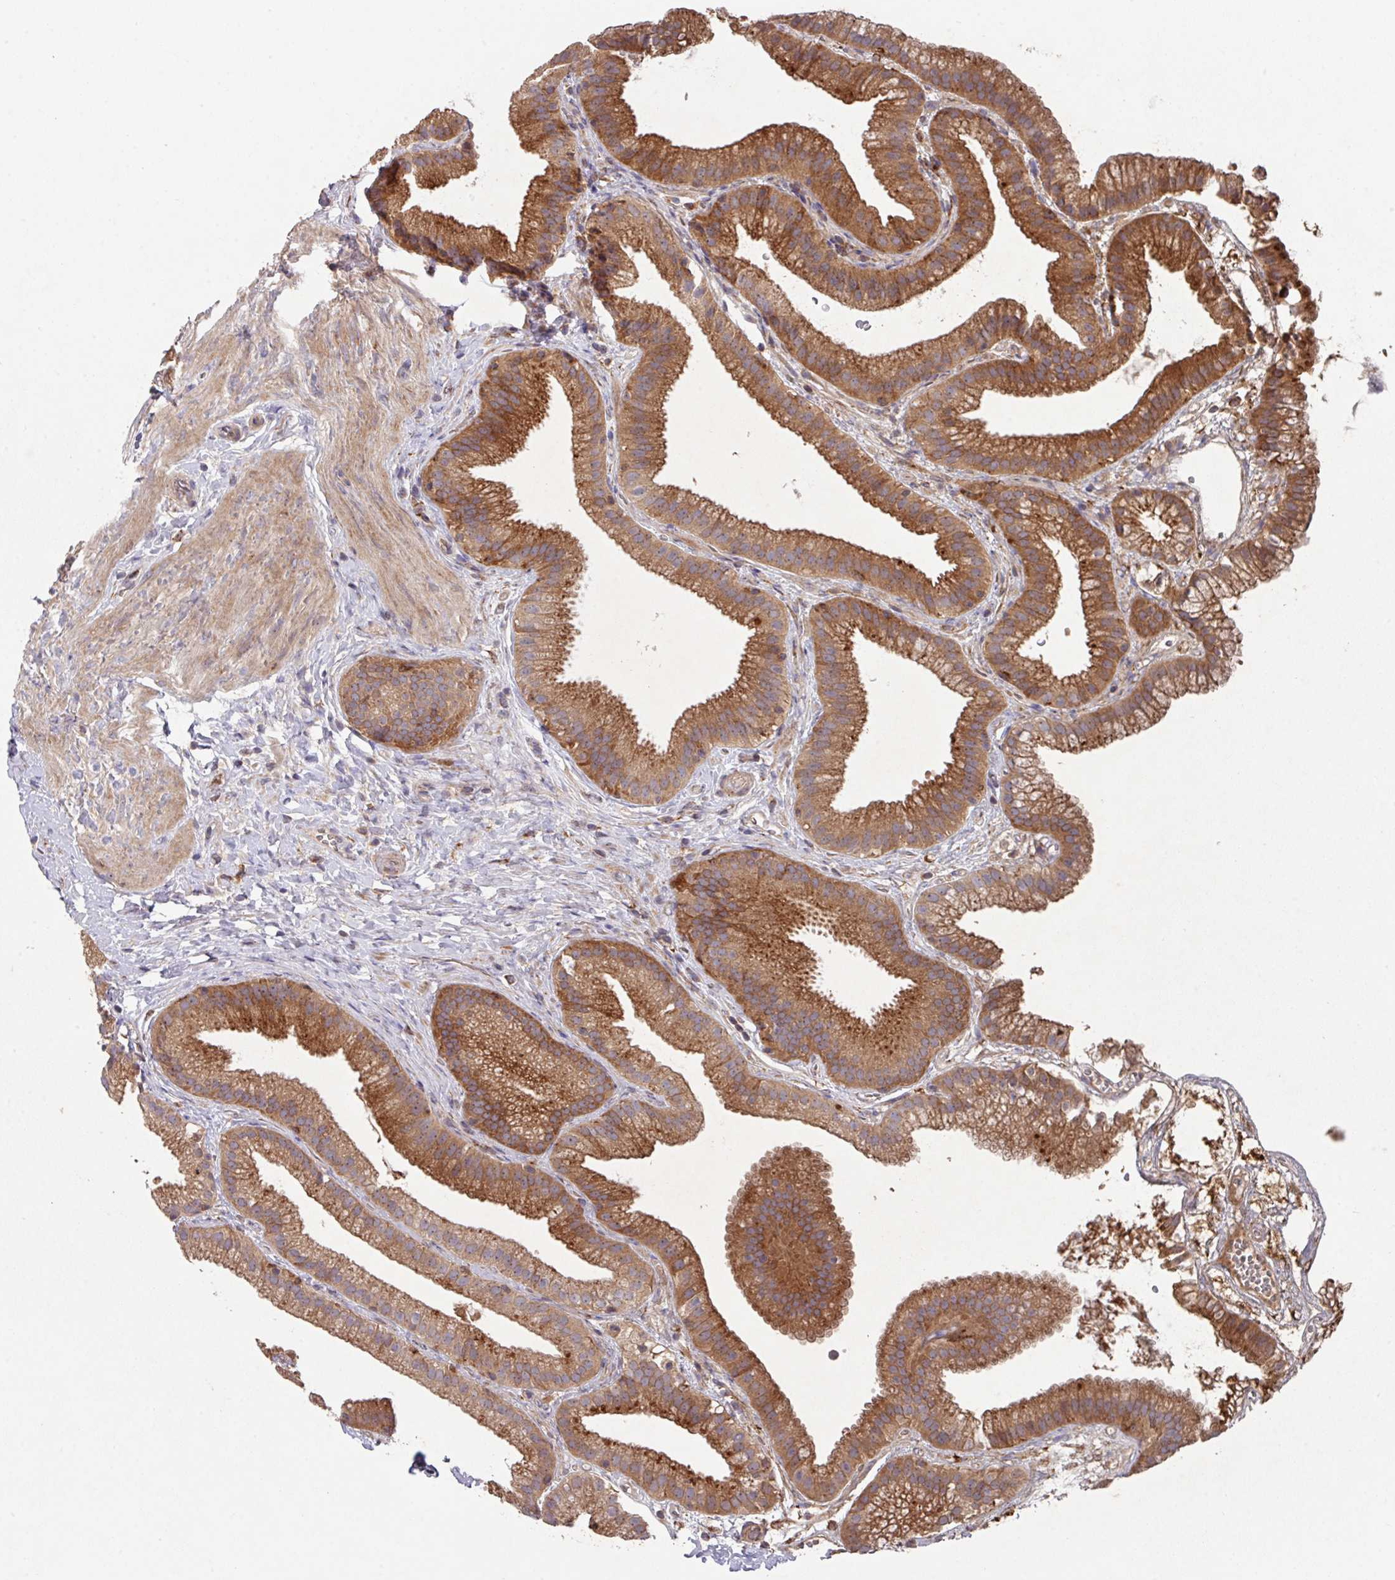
{"staining": {"intensity": "moderate", "quantity": ">75%", "location": "cytoplasmic/membranous"}, "tissue": "gallbladder", "cell_type": "Glandular cells", "image_type": "normal", "snomed": [{"axis": "morphology", "description": "Normal tissue, NOS"}, {"axis": "topography", "description": "Gallbladder"}], "caption": "This micrograph exhibits normal gallbladder stained with immunohistochemistry to label a protein in brown. The cytoplasmic/membranous of glandular cells show moderate positivity for the protein. Nuclei are counter-stained blue.", "gene": "TRIM14", "patient": {"sex": "female", "age": 63}}